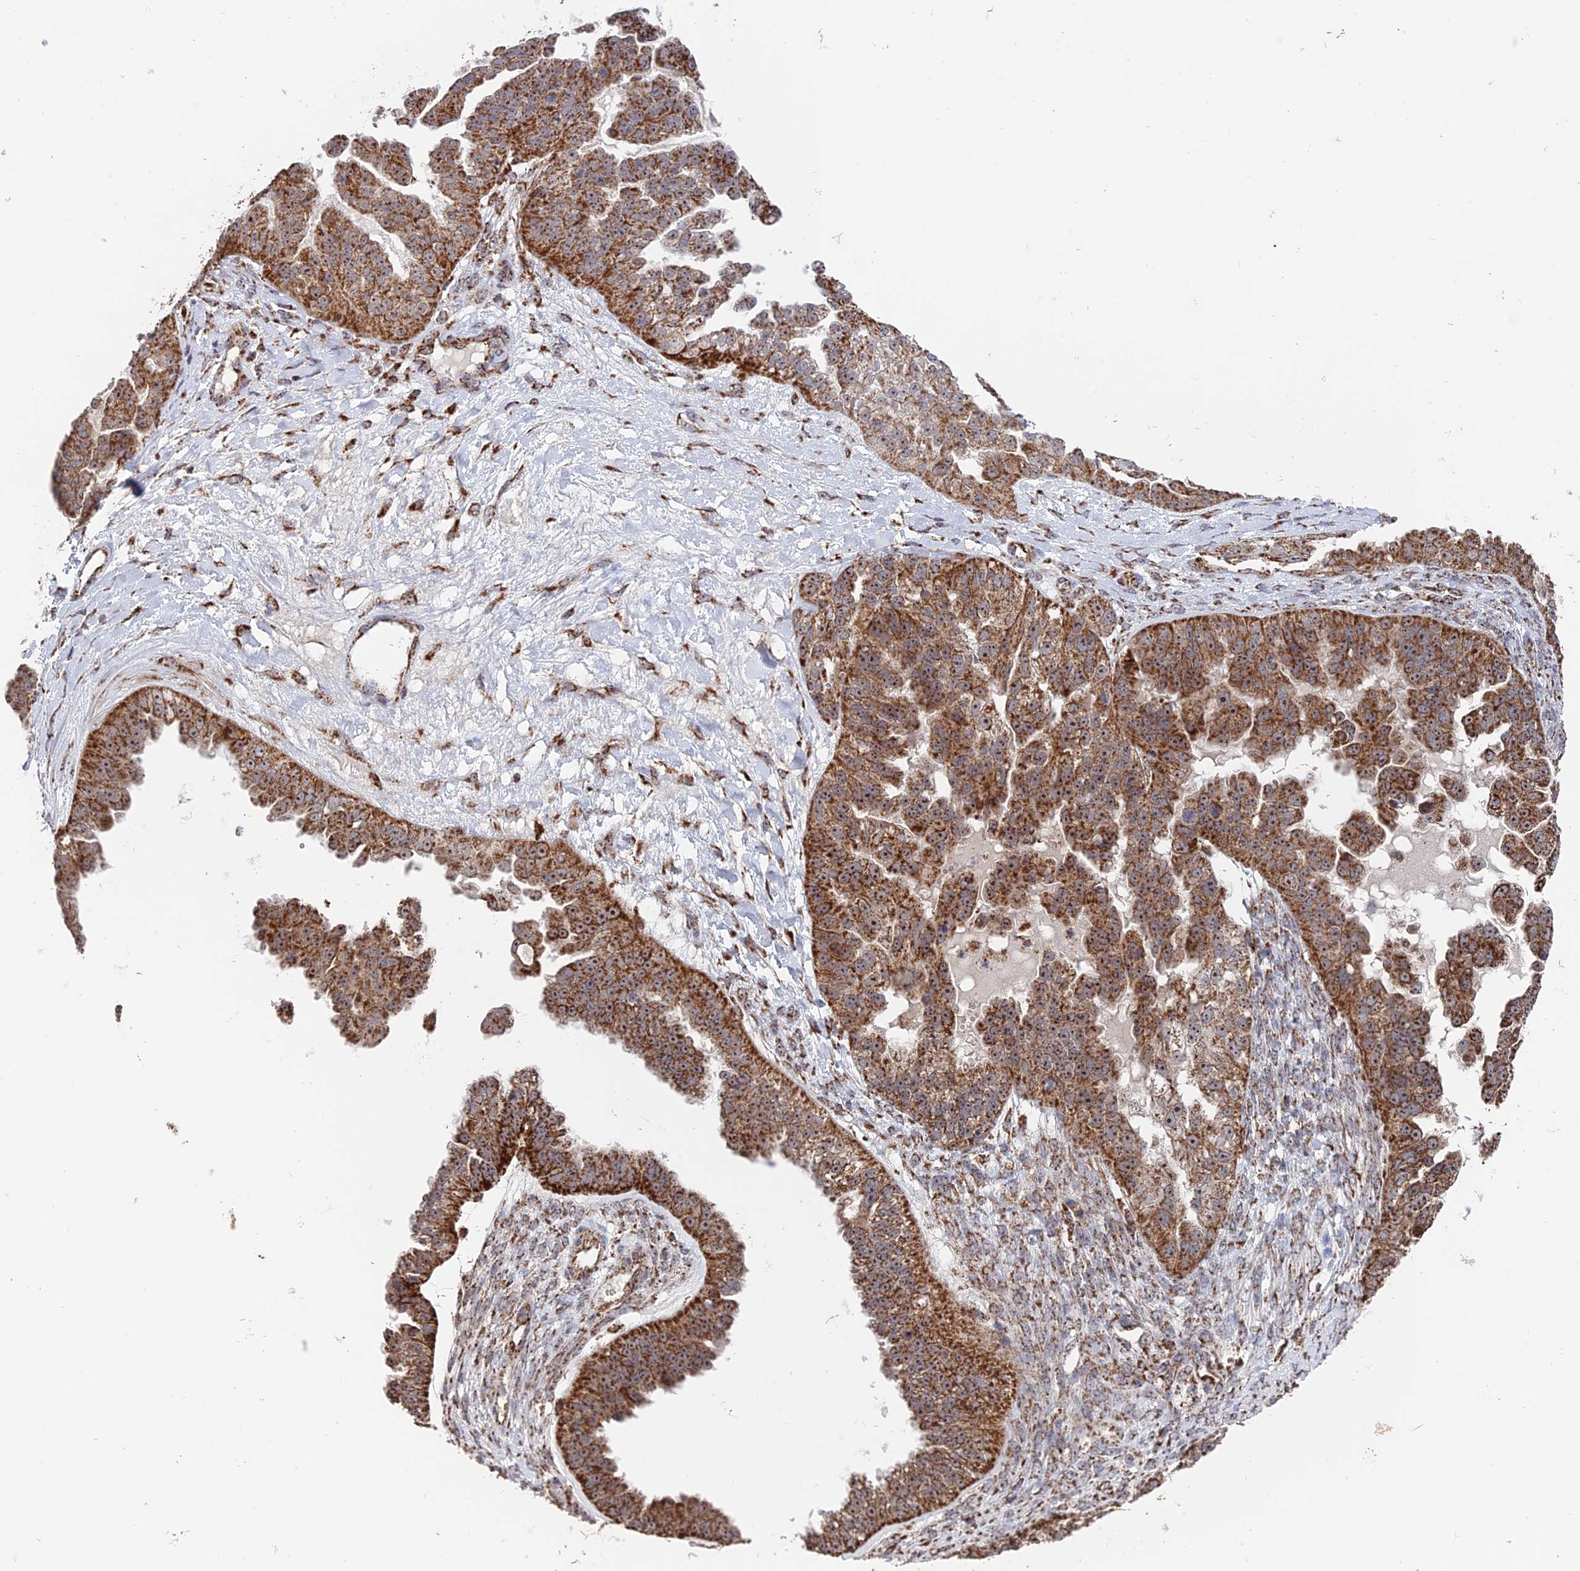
{"staining": {"intensity": "strong", "quantity": ">75%", "location": "cytoplasmic/membranous"}, "tissue": "ovarian cancer", "cell_type": "Tumor cells", "image_type": "cancer", "snomed": [{"axis": "morphology", "description": "Cystadenocarcinoma, serous, NOS"}, {"axis": "topography", "description": "Ovary"}], "caption": "High-power microscopy captured an immunohistochemistry photomicrograph of serous cystadenocarcinoma (ovarian), revealing strong cytoplasmic/membranous expression in about >75% of tumor cells.", "gene": "DTYMK", "patient": {"sex": "female", "age": 58}}